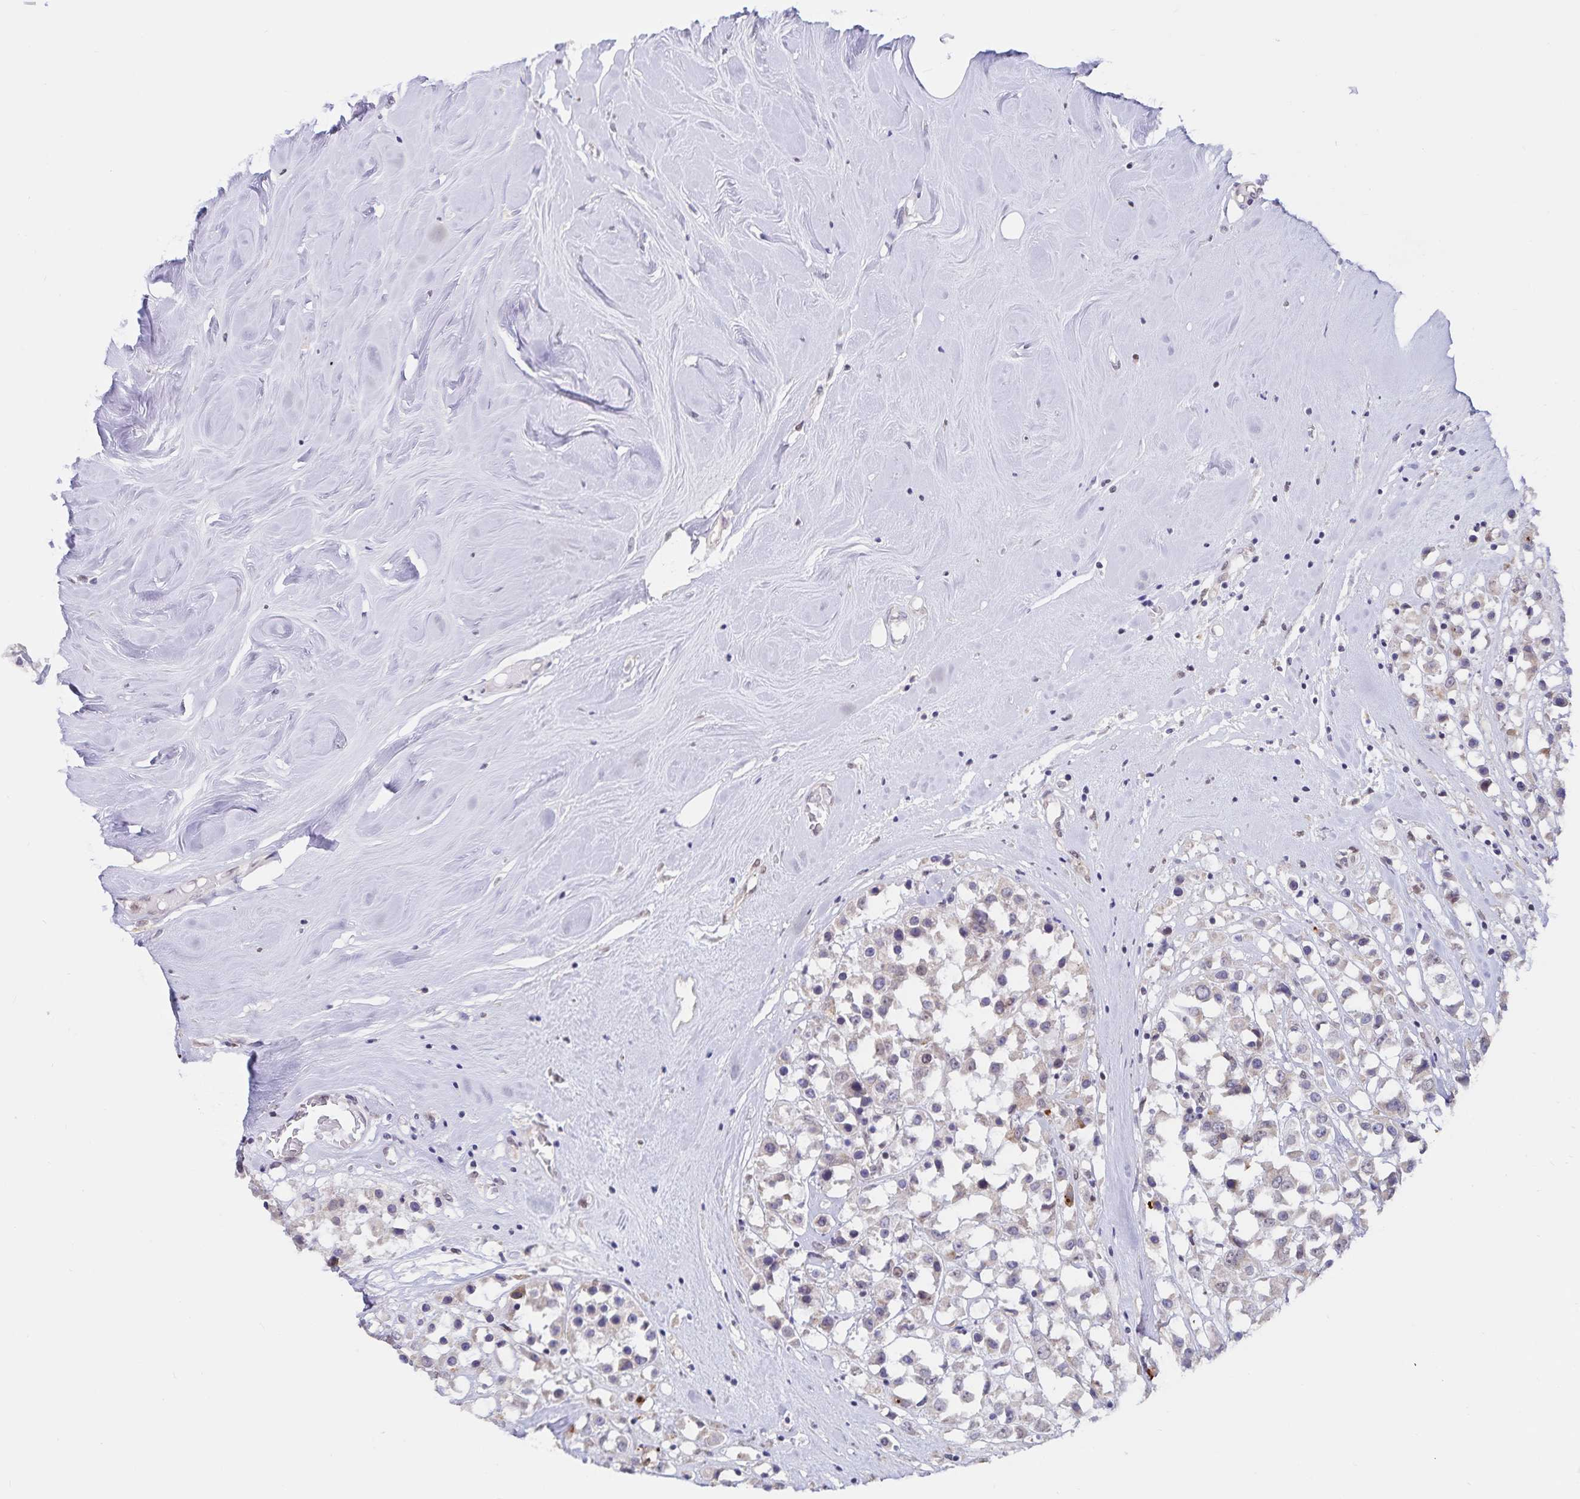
{"staining": {"intensity": "weak", "quantity": "<25%", "location": "cytoplasmic/membranous"}, "tissue": "breast cancer", "cell_type": "Tumor cells", "image_type": "cancer", "snomed": [{"axis": "morphology", "description": "Duct carcinoma"}, {"axis": "topography", "description": "Breast"}], "caption": "DAB immunohistochemical staining of human breast cancer (invasive ductal carcinoma) demonstrates no significant staining in tumor cells. The staining is performed using DAB brown chromogen with nuclei counter-stained in using hematoxylin.", "gene": "ATP2A2", "patient": {"sex": "female", "age": 61}}